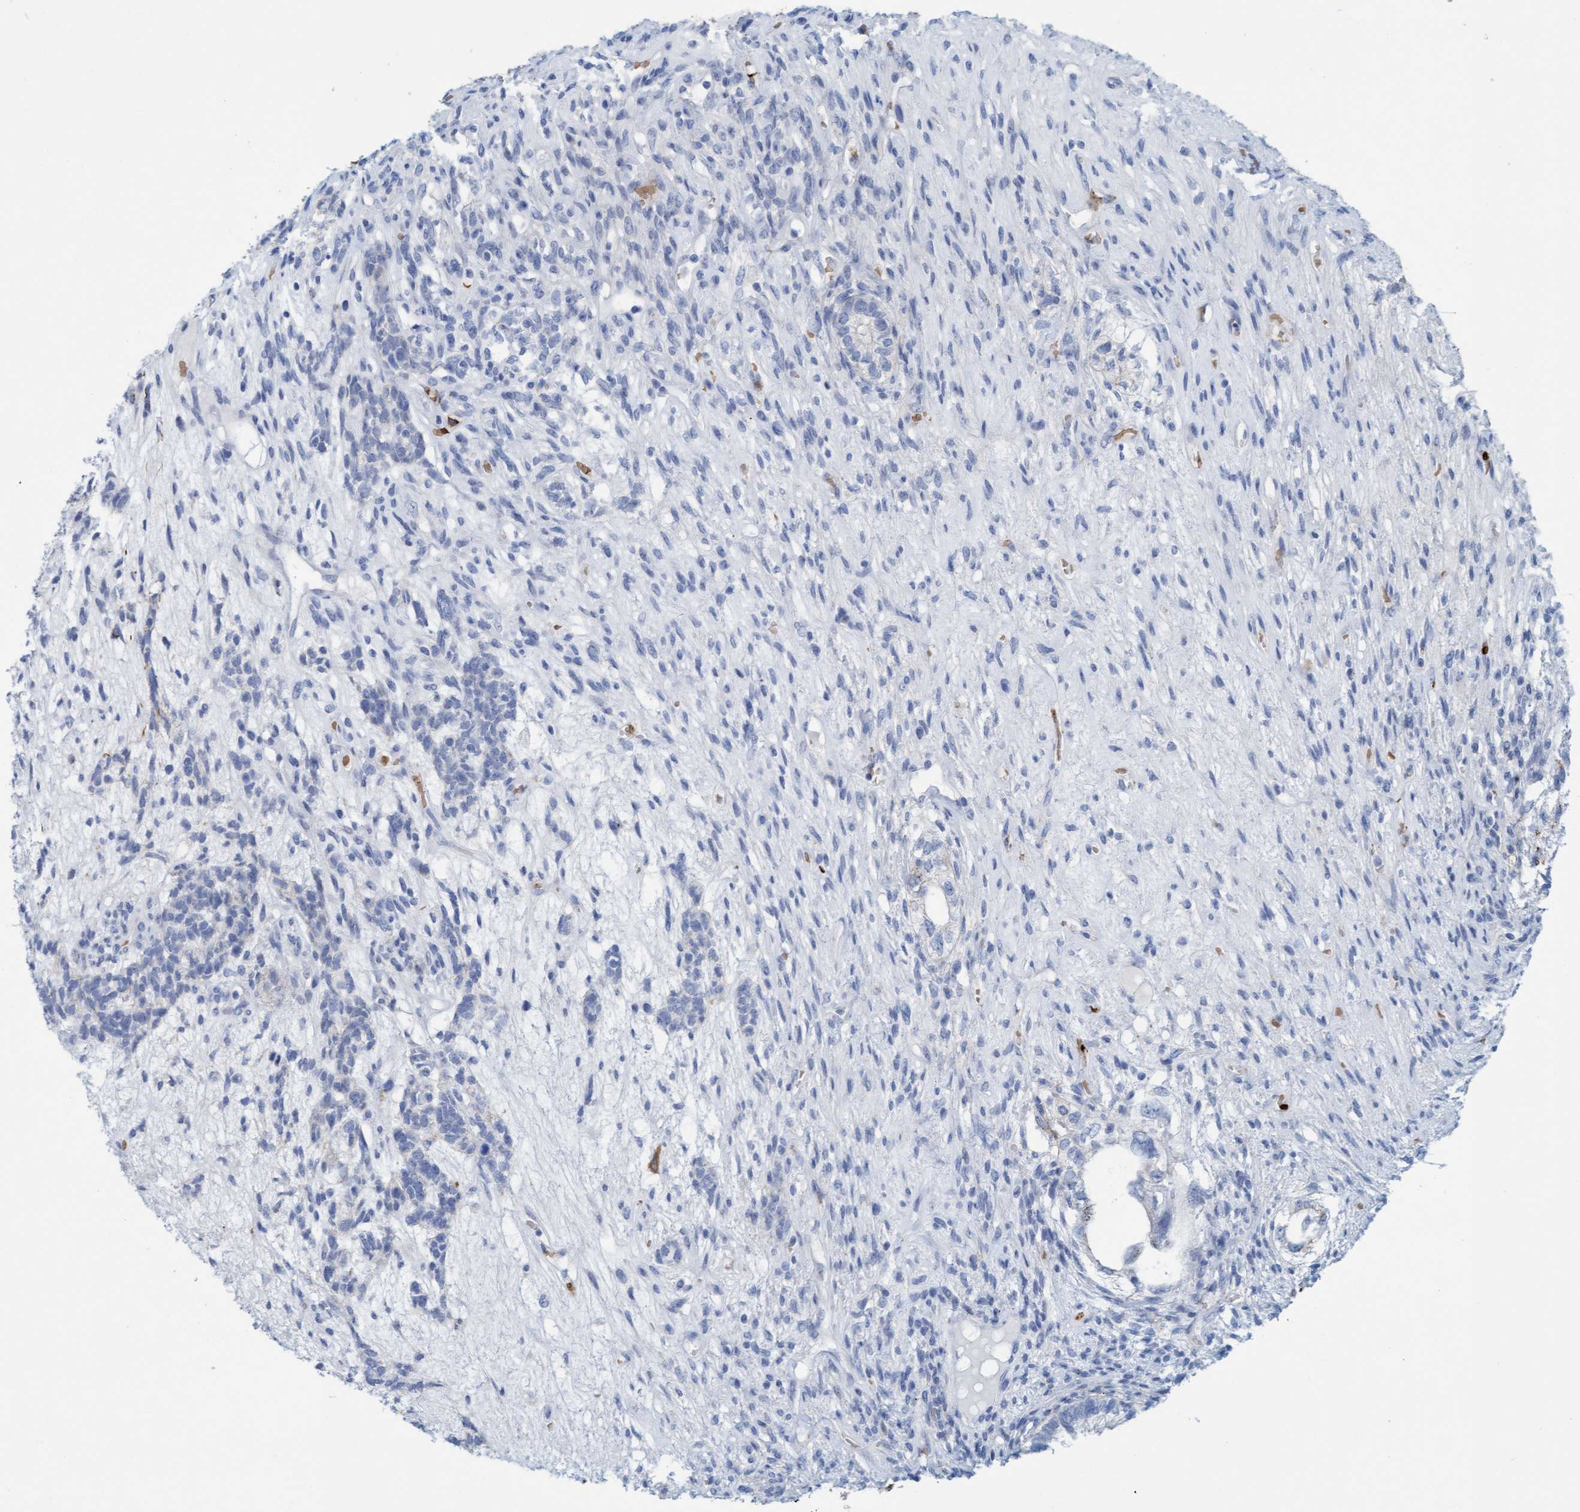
{"staining": {"intensity": "negative", "quantity": "none", "location": "none"}, "tissue": "testis cancer", "cell_type": "Tumor cells", "image_type": "cancer", "snomed": [{"axis": "morphology", "description": "Seminoma, NOS"}, {"axis": "topography", "description": "Testis"}], "caption": "A high-resolution photomicrograph shows immunohistochemistry staining of testis seminoma, which shows no significant staining in tumor cells. The staining was performed using DAB to visualize the protein expression in brown, while the nuclei were stained in blue with hematoxylin (Magnification: 20x).", "gene": "P2RX5", "patient": {"sex": "male", "age": 28}}